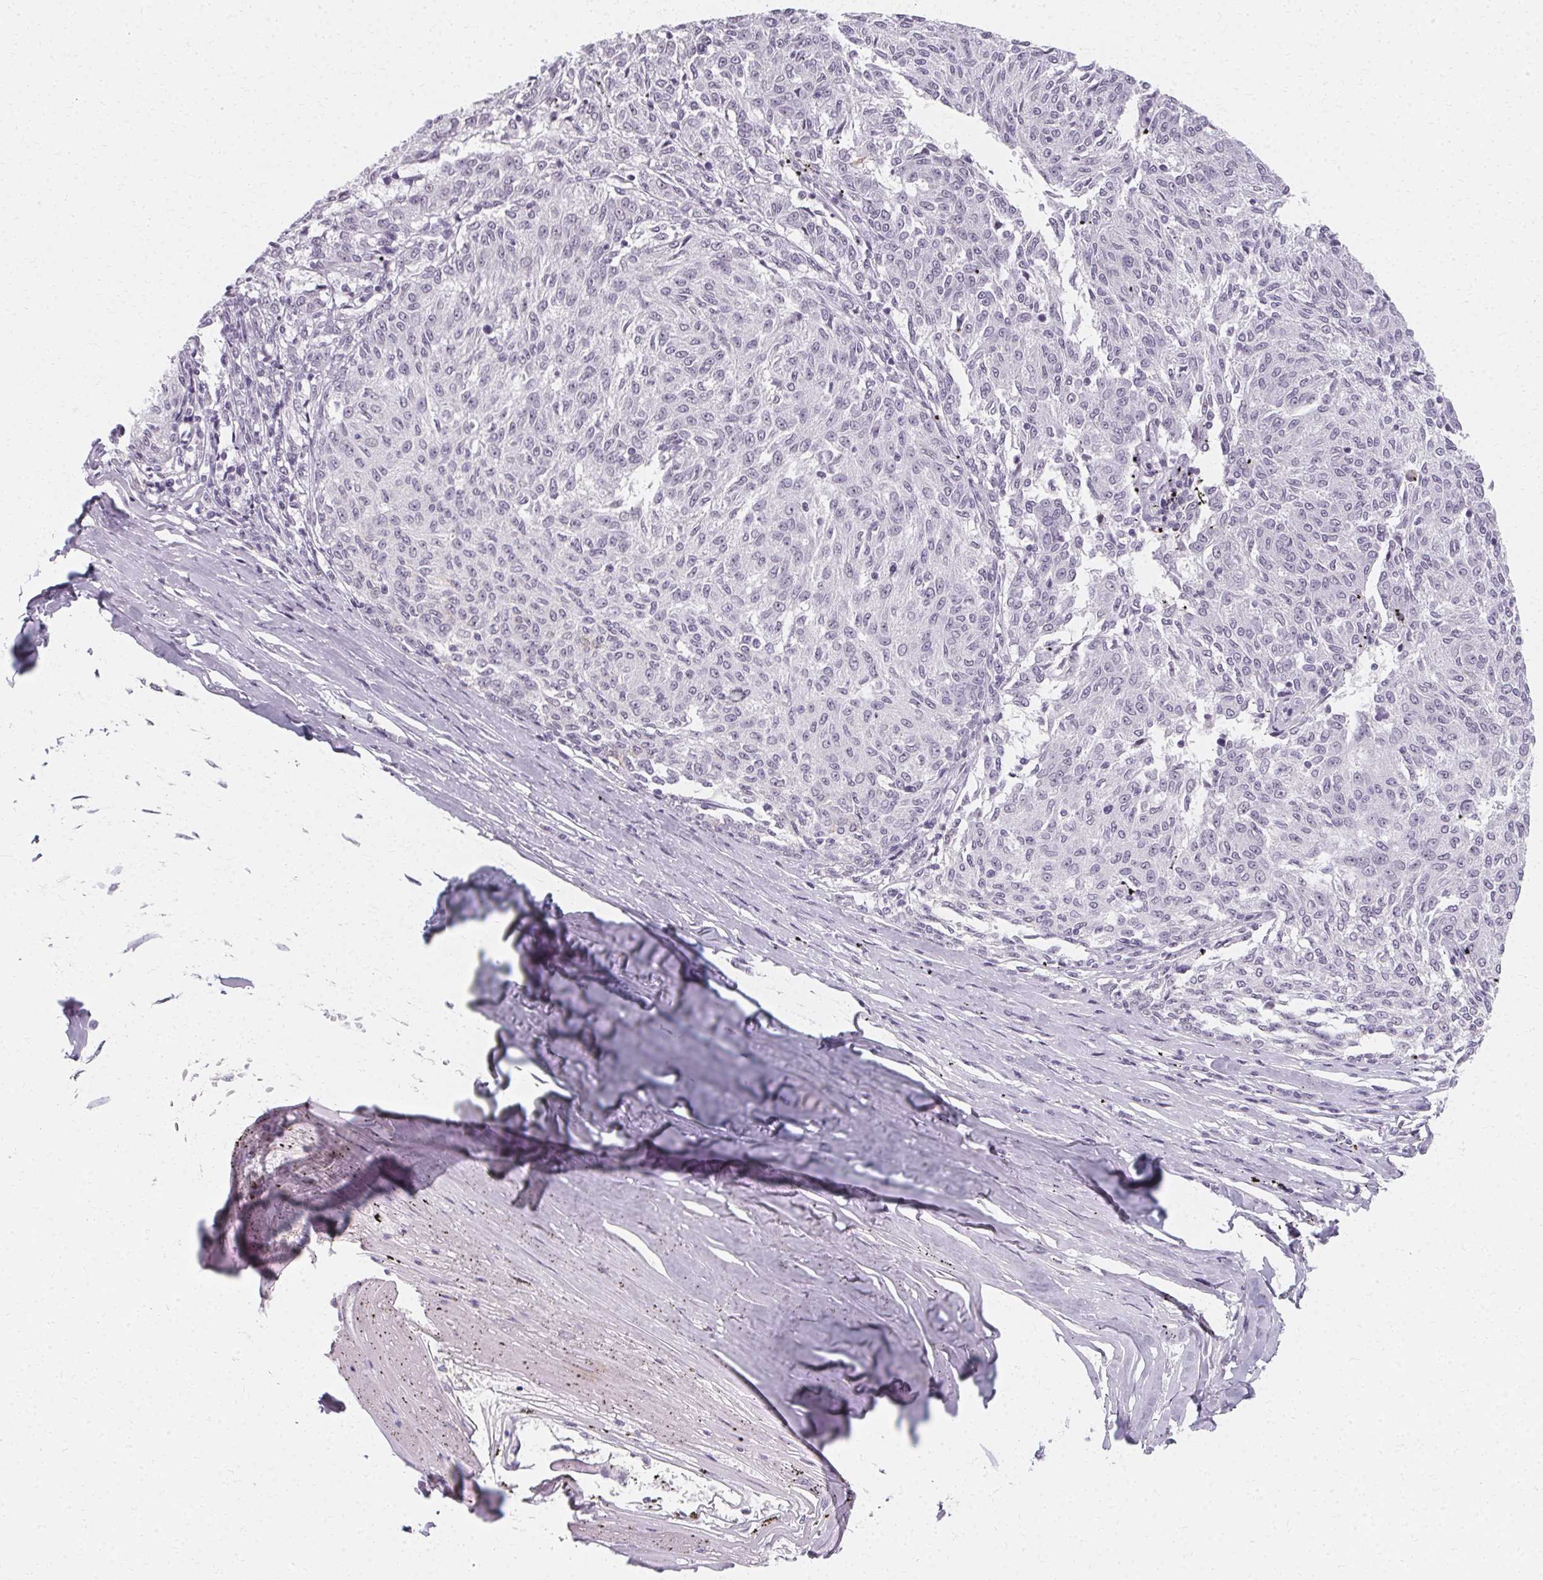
{"staining": {"intensity": "negative", "quantity": "none", "location": "none"}, "tissue": "melanoma", "cell_type": "Tumor cells", "image_type": "cancer", "snomed": [{"axis": "morphology", "description": "Malignant melanoma, NOS"}, {"axis": "topography", "description": "Skin"}], "caption": "Immunohistochemistry (IHC) histopathology image of neoplastic tissue: human malignant melanoma stained with DAB displays no significant protein expression in tumor cells. Nuclei are stained in blue.", "gene": "SYNPR", "patient": {"sex": "female", "age": 72}}